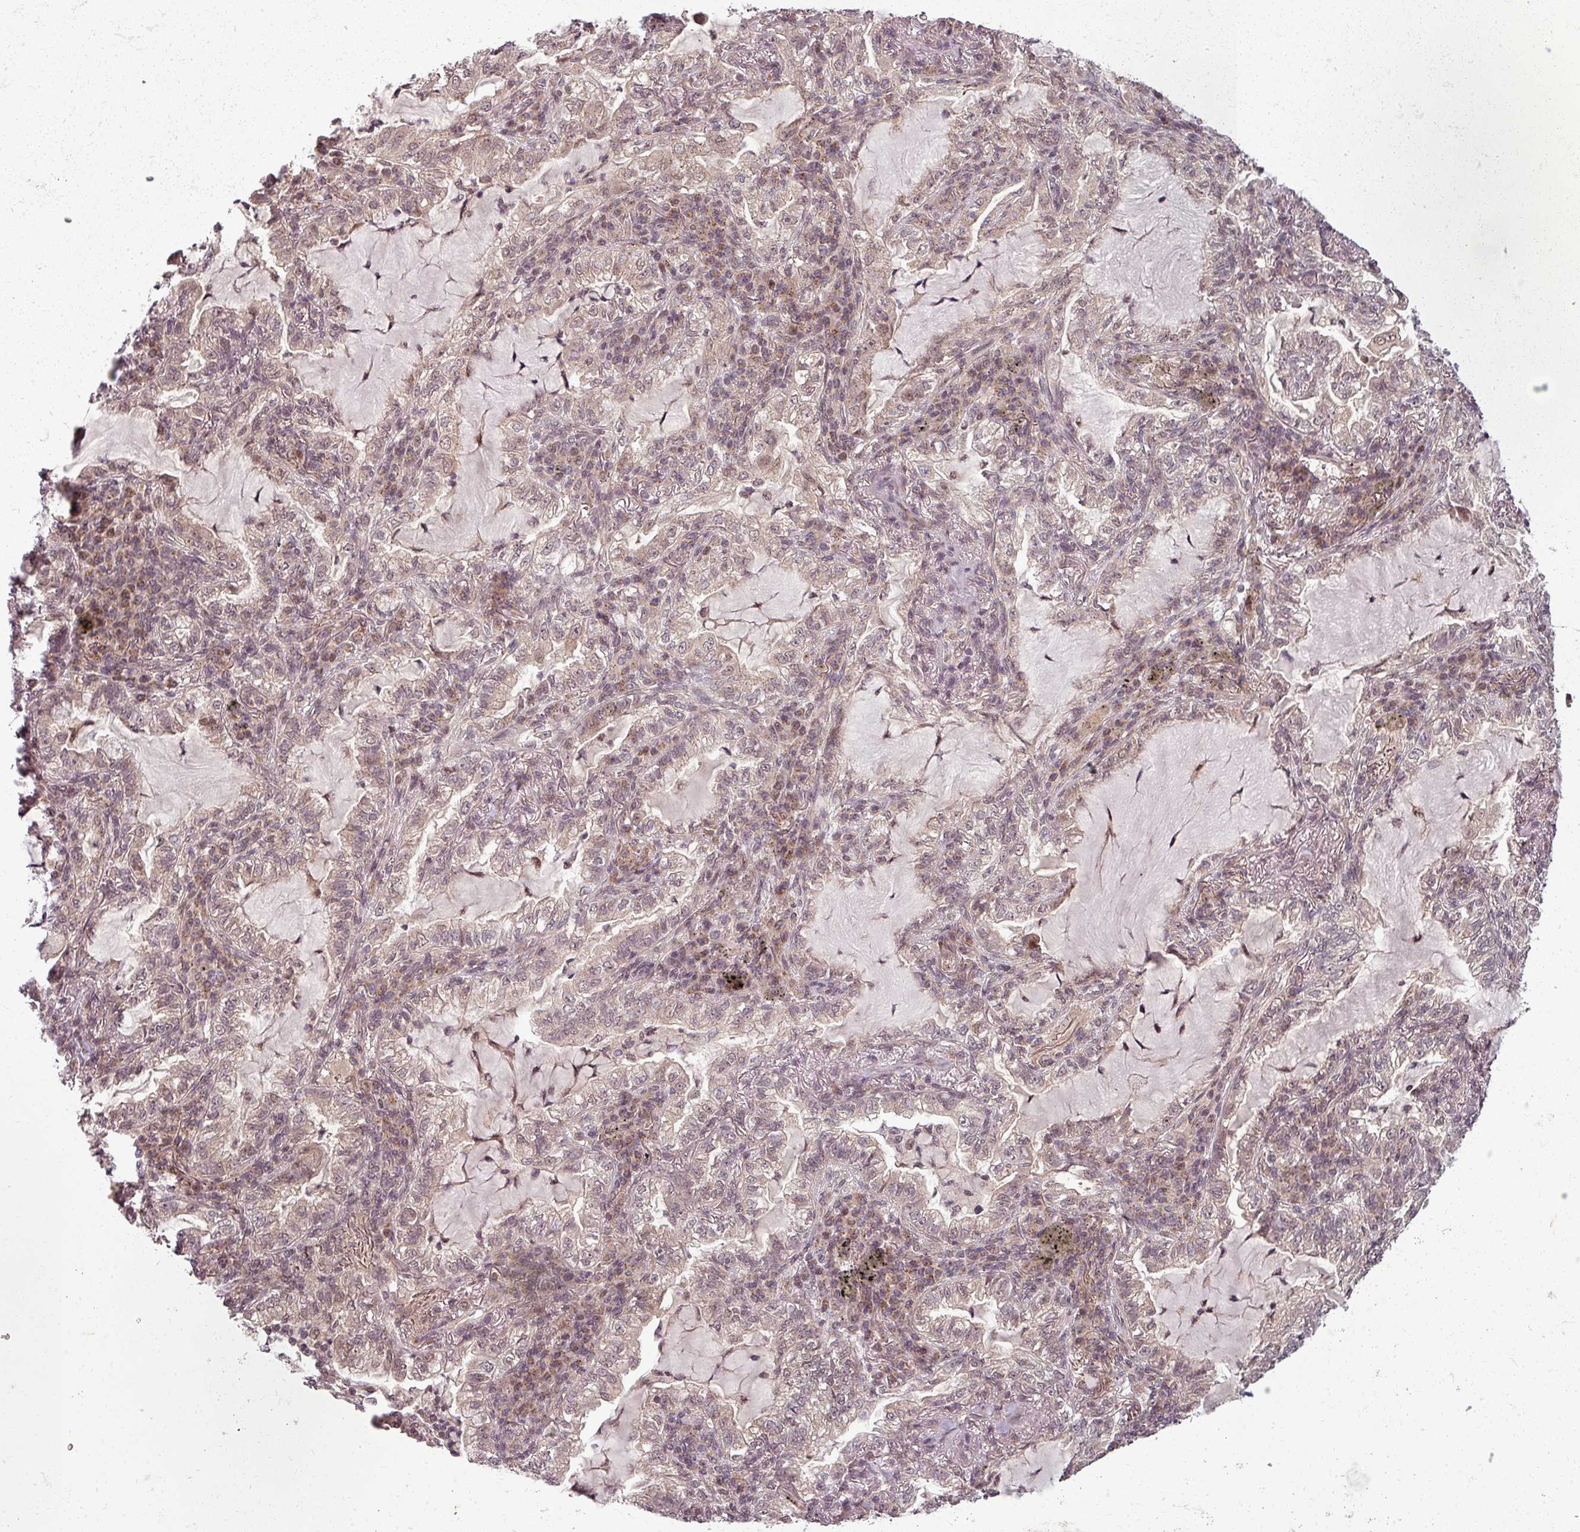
{"staining": {"intensity": "weak", "quantity": ">75%", "location": "cytoplasmic/membranous,nuclear"}, "tissue": "lung cancer", "cell_type": "Tumor cells", "image_type": "cancer", "snomed": [{"axis": "morphology", "description": "Adenocarcinoma, NOS"}, {"axis": "topography", "description": "Lung"}], "caption": "Lung cancer stained with DAB immunohistochemistry demonstrates low levels of weak cytoplasmic/membranous and nuclear expression in about >75% of tumor cells.", "gene": "CLIC1", "patient": {"sex": "female", "age": 73}}